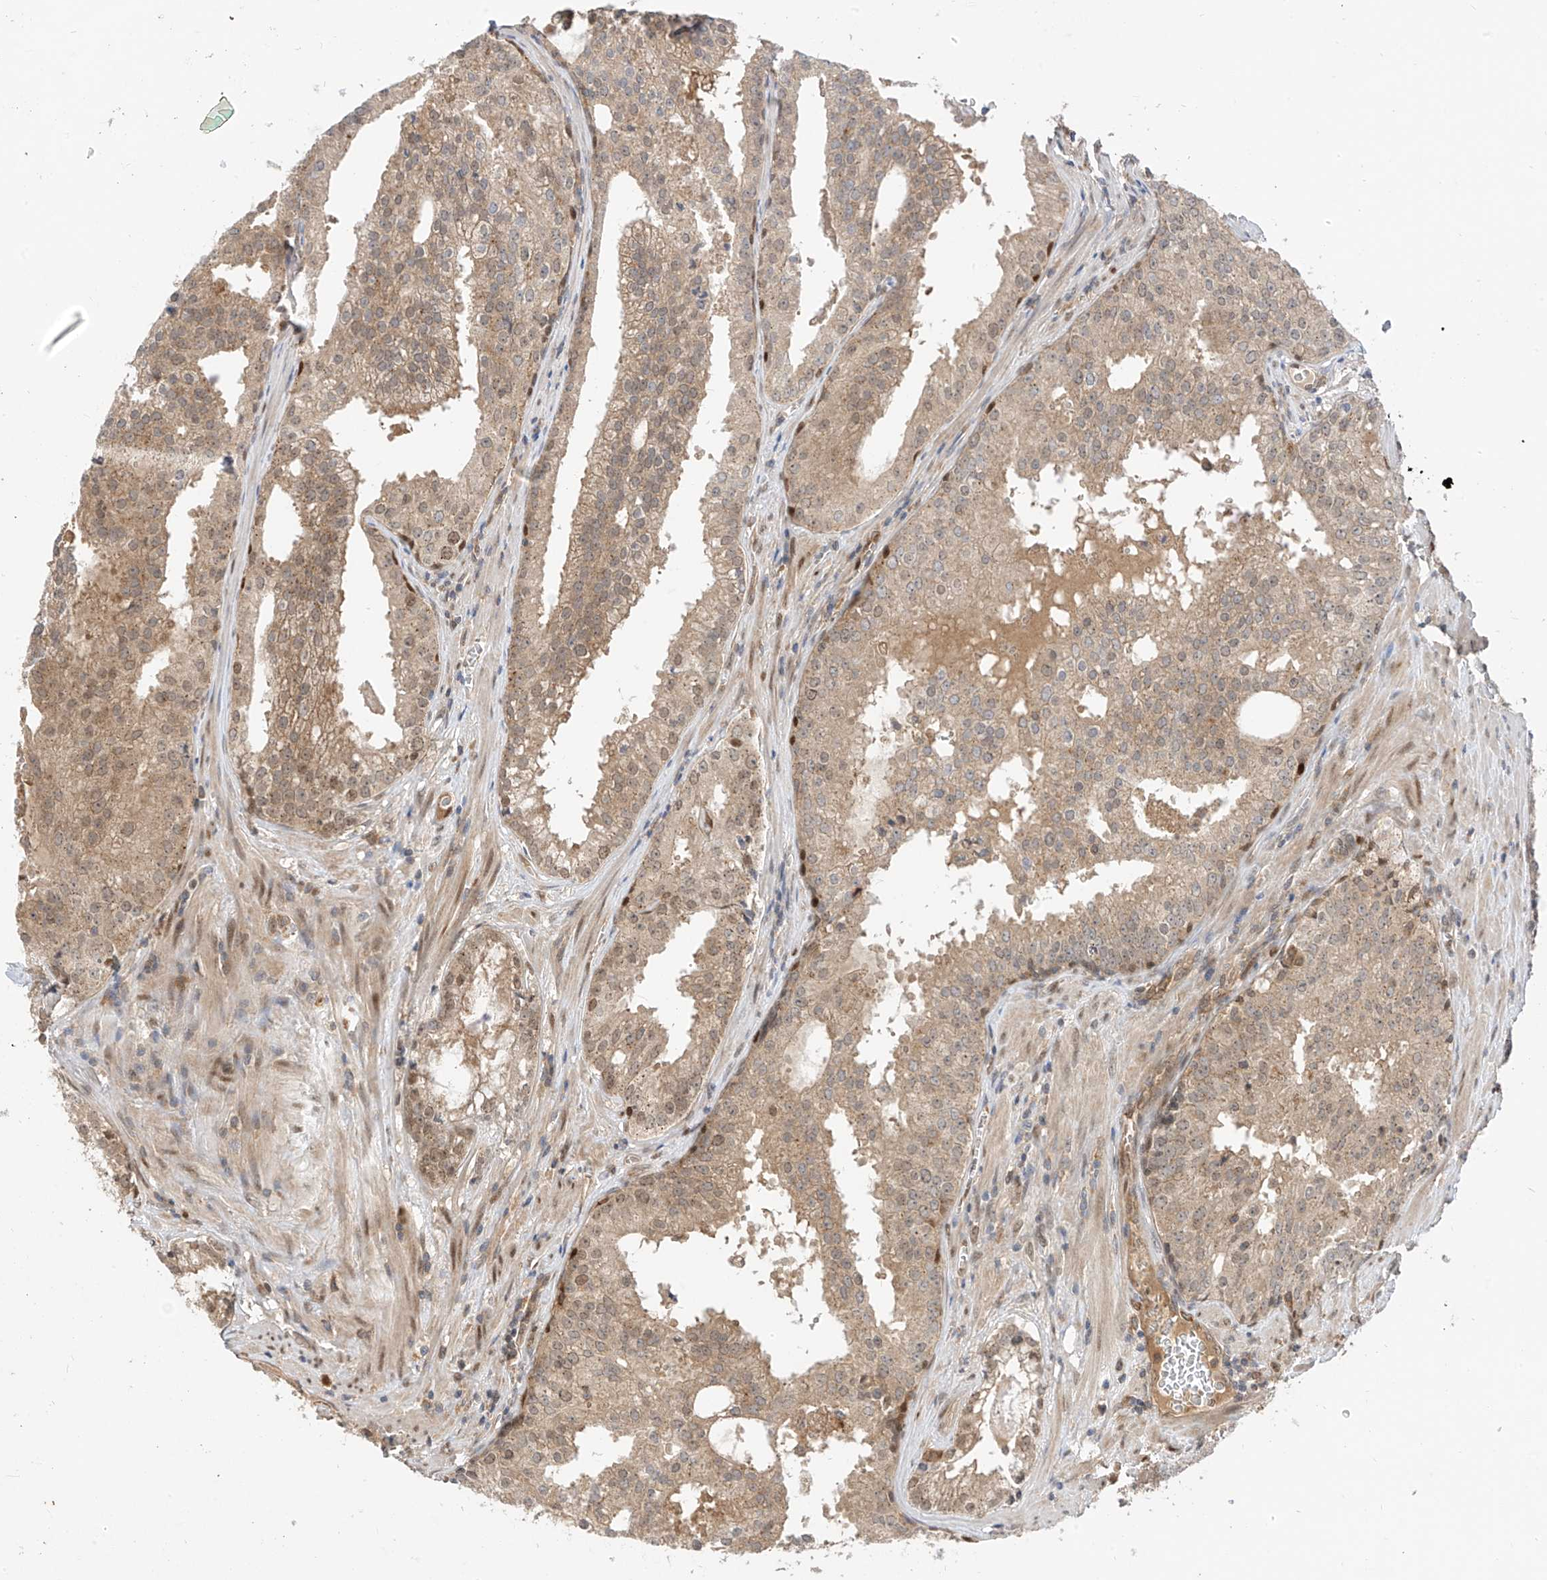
{"staining": {"intensity": "weak", "quantity": "25%-75%", "location": "cytoplasmic/membranous"}, "tissue": "prostate cancer", "cell_type": "Tumor cells", "image_type": "cancer", "snomed": [{"axis": "morphology", "description": "Adenocarcinoma, High grade"}, {"axis": "topography", "description": "Prostate"}], "caption": "Immunohistochemistry (IHC) (DAB (3,3'-diaminobenzidine)) staining of prostate cancer (adenocarcinoma (high-grade)) reveals weak cytoplasmic/membranous protein expression in approximately 25%-75% of tumor cells. Immunohistochemistry (IHC) stains the protein of interest in brown and the nuclei are stained blue.", "gene": "MRTFA", "patient": {"sex": "male", "age": 68}}